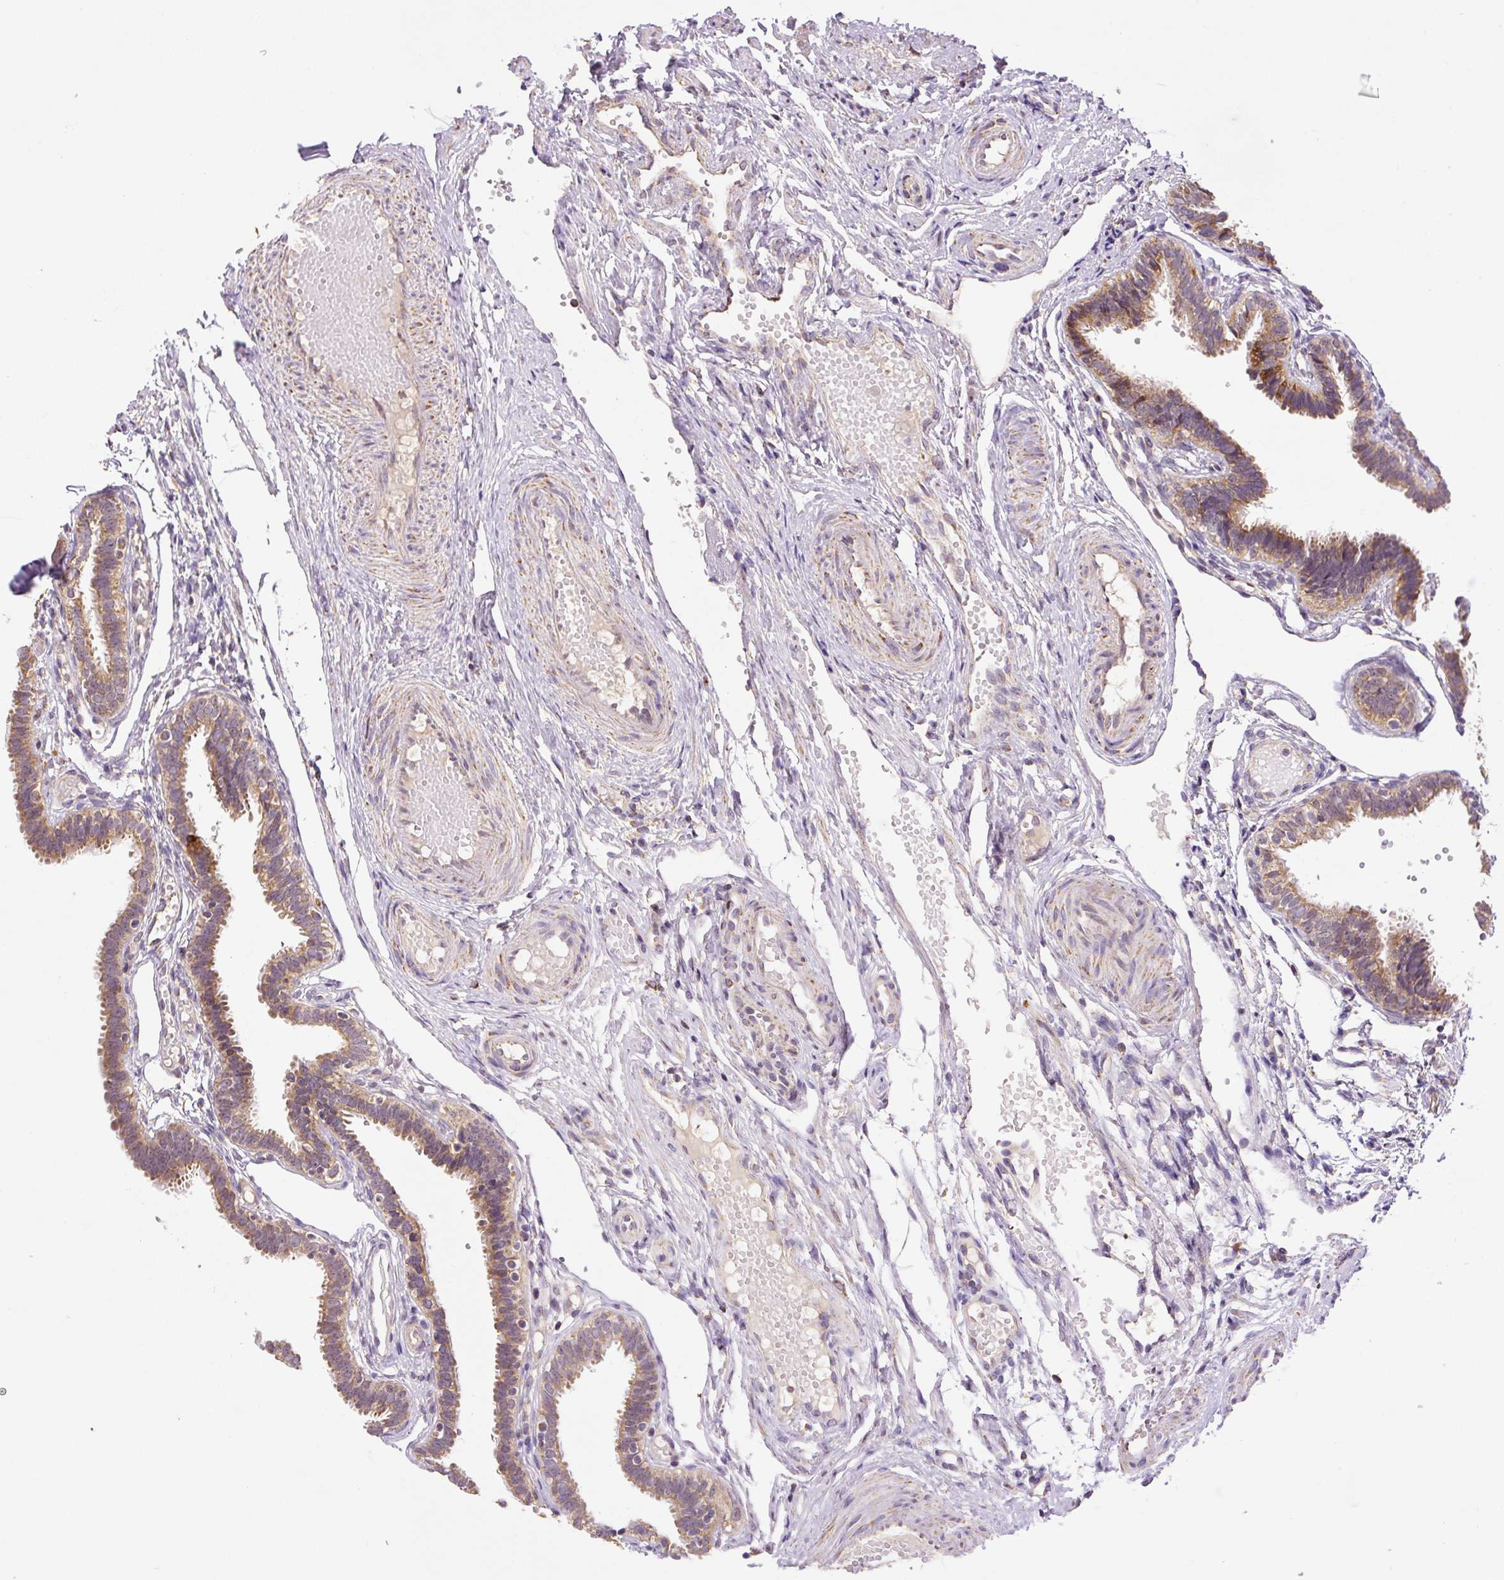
{"staining": {"intensity": "moderate", "quantity": ">75%", "location": "cytoplasmic/membranous"}, "tissue": "fallopian tube", "cell_type": "Glandular cells", "image_type": "normal", "snomed": [{"axis": "morphology", "description": "Normal tissue, NOS"}, {"axis": "topography", "description": "Fallopian tube"}], "caption": "Protein staining of benign fallopian tube shows moderate cytoplasmic/membranous staining in approximately >75% of glandular cells. (IHC, brightfield microscopy, high magnification).", "gene": "MFSD9", "patient": {"sex": "female", "age": 37}}